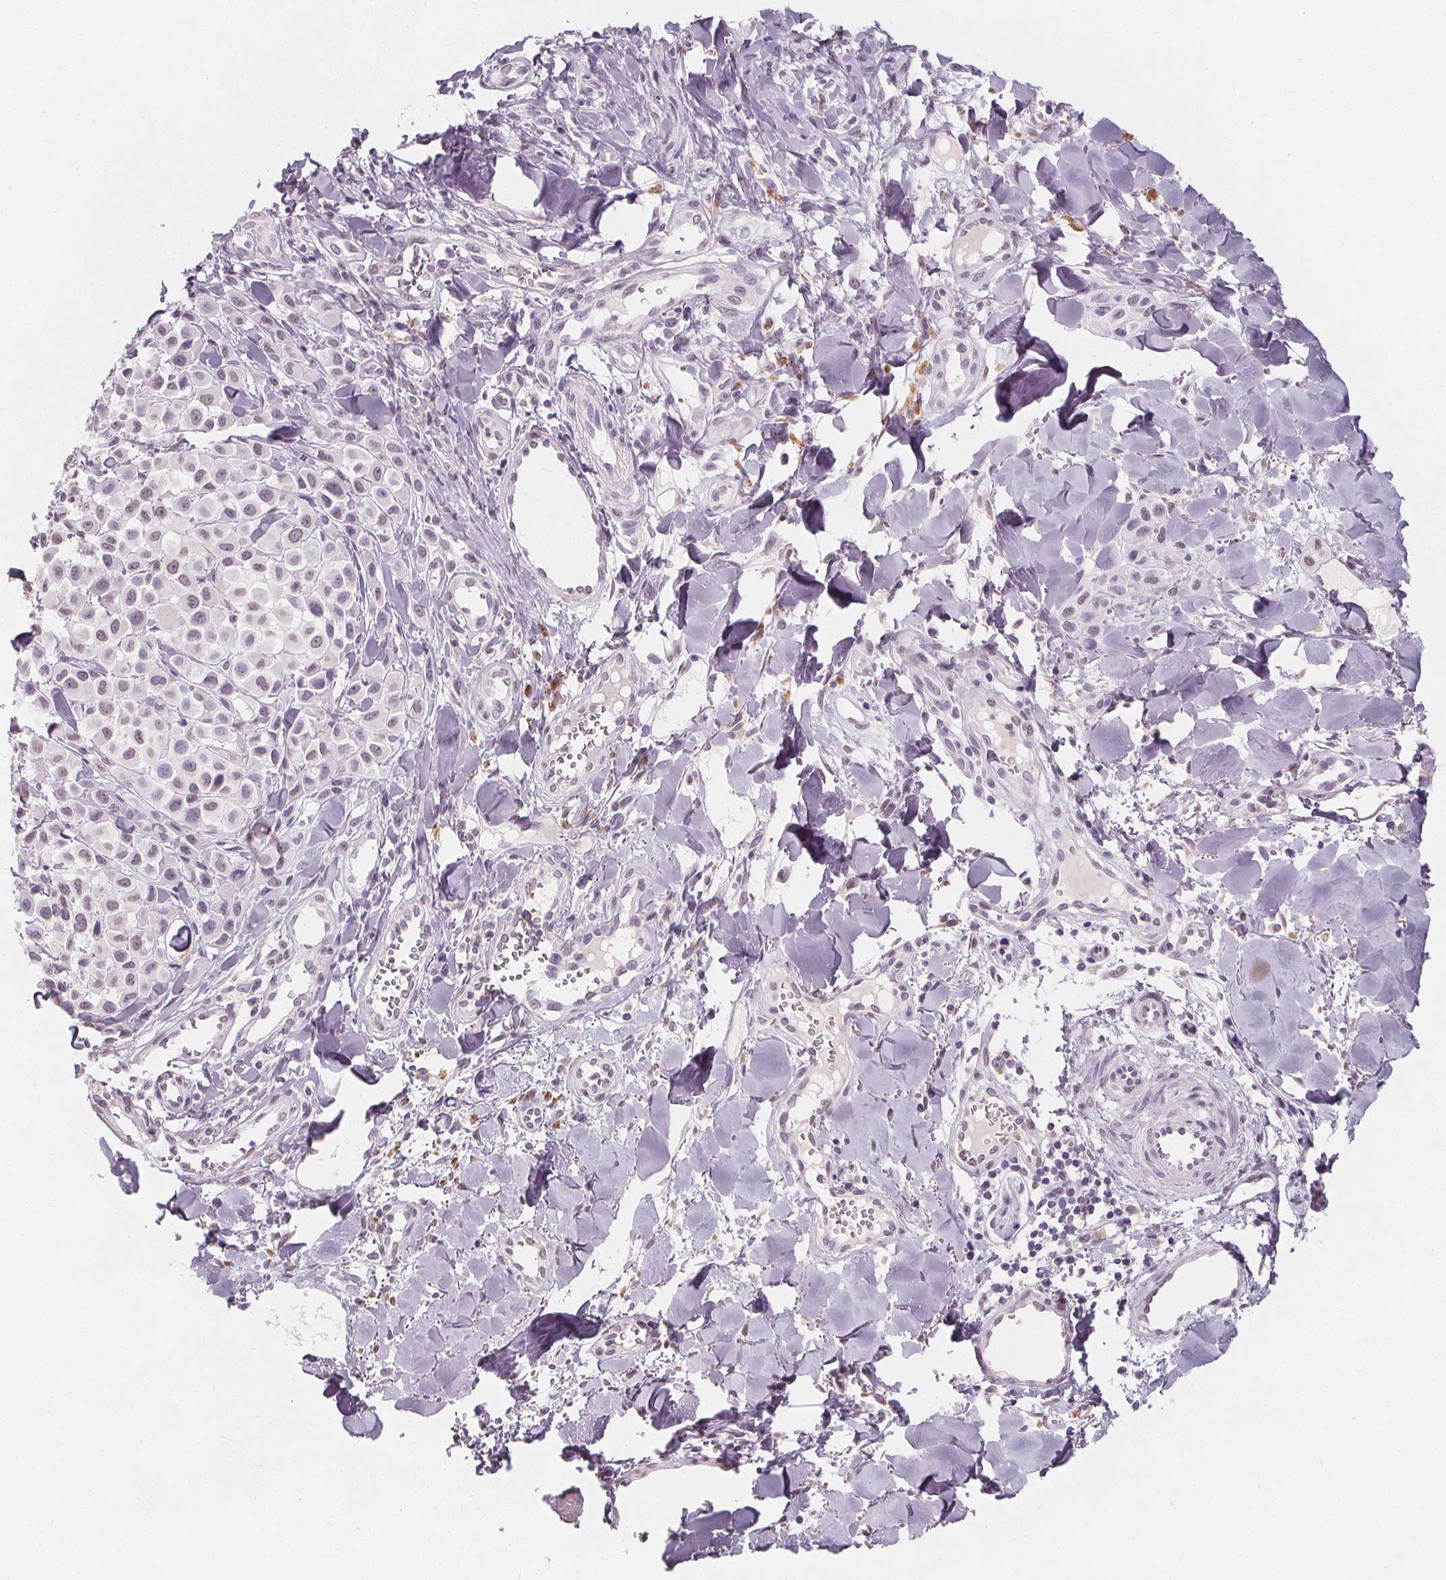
{"staining": {"intensity": "negative", "quantity": "none", "location": "none"}, "tissue": "melanoma", "cell_type": "Tumor cells", "image_type": "cancer", "snomed": [{"axis": "morphology", "description": "Malignant melanoma, NOS"}, {"axis": "topography", "description": "Skin"}], "caption": "Malignant melanoma was stained to show a protein in brown. There is no significant expression in tumor cells. (DAB IHC with hematoxylin counter stain).", "gene": "DBX2", "patient": {"sex": "male", "age": 77}}